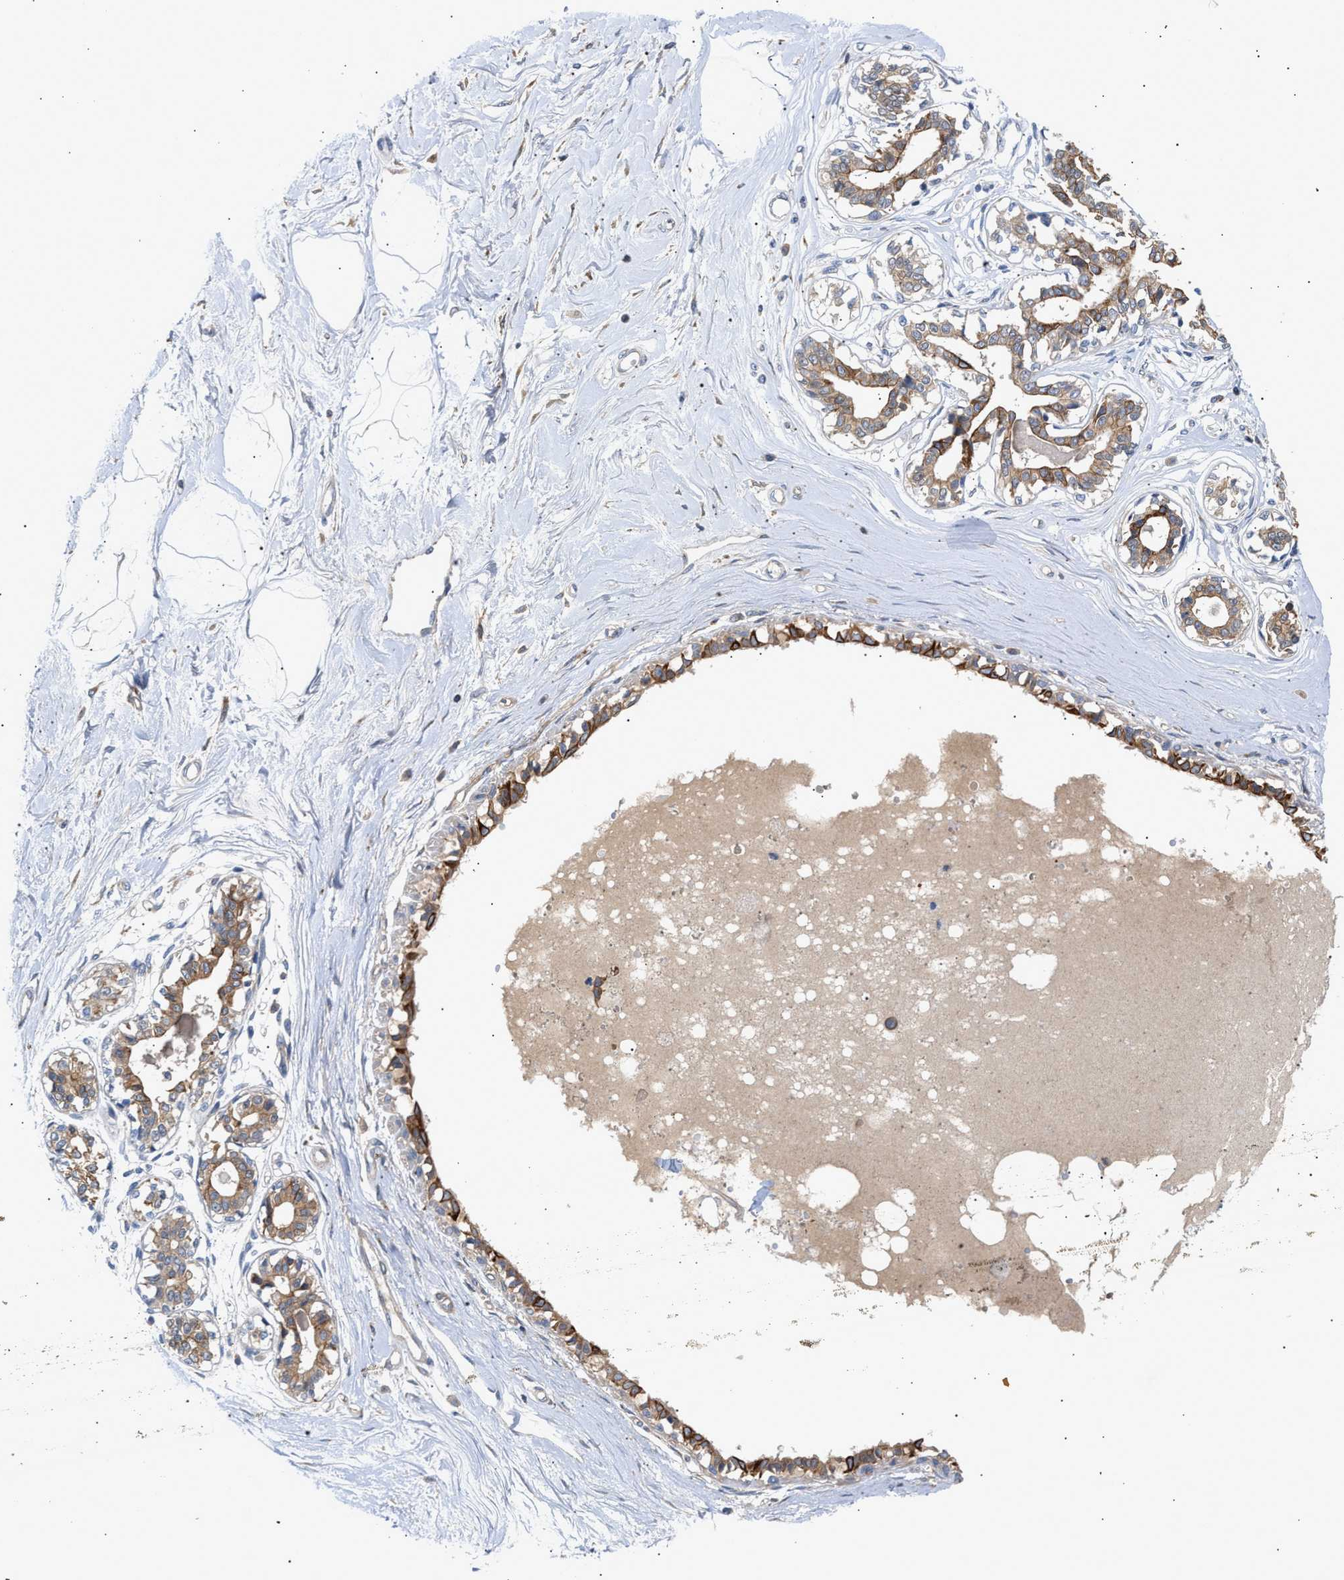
{"staining": {"intensity": "weak", "quantity": ">75%", "location": "cytoplasmic/membranous"}, "tissue": "breast", "cell_type": "Adipocytes", "image_type": "normal", "snomed": [{"axis": "morphology", "description": "Normal tissue, NOS"}, {"axis": "topography", "description": "Breast"}], "caption": "Protein staining of normal breast shows weak cytoplasmic/membranous positivity in approximately >75% of adipocytes. The protein of interest is shown in brown color, while the nuclei are stained blue.", "gene": "CCDC146", "patient": {"sex": "female", "age": 45}}